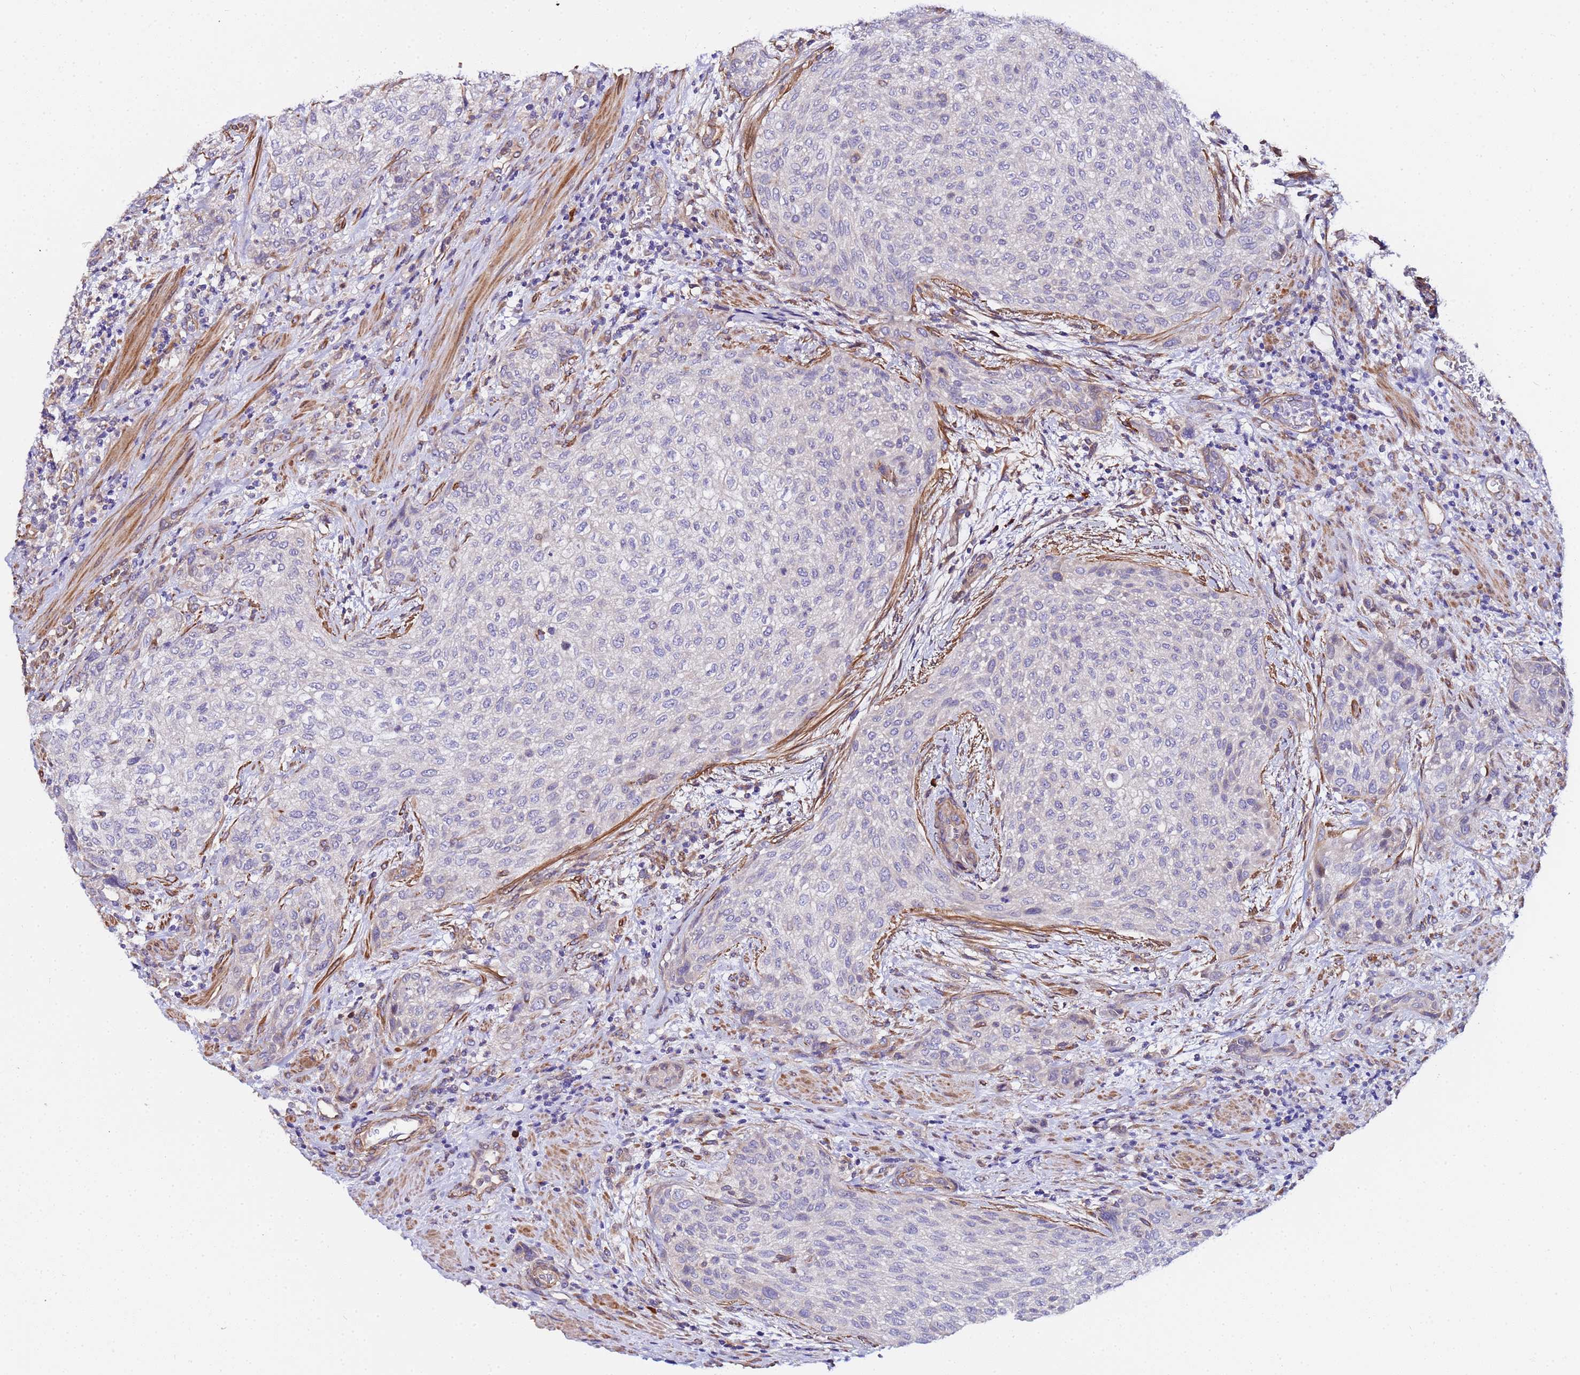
{"staining": {"intensity": "negative", "quantity": "none", "location": "none"}, "tissue": "urothelial cancer", "cell_type": "Tumor cells", "image_type": "cancer", "snomed": [{"axis": "morphology", "description": "Urothelial carcinoma, High grade"}, {"axis": "topography", "description": "Urinary bladder"}], "caption": "High magnification brightfield microscopy of urothelial cancer stained with DAB (brown) and counterstained with hematoxylin (blue): tumor cells show no significant staining.", "gene": "JRKL", "patient": {"sex": "male", "age": 35}}